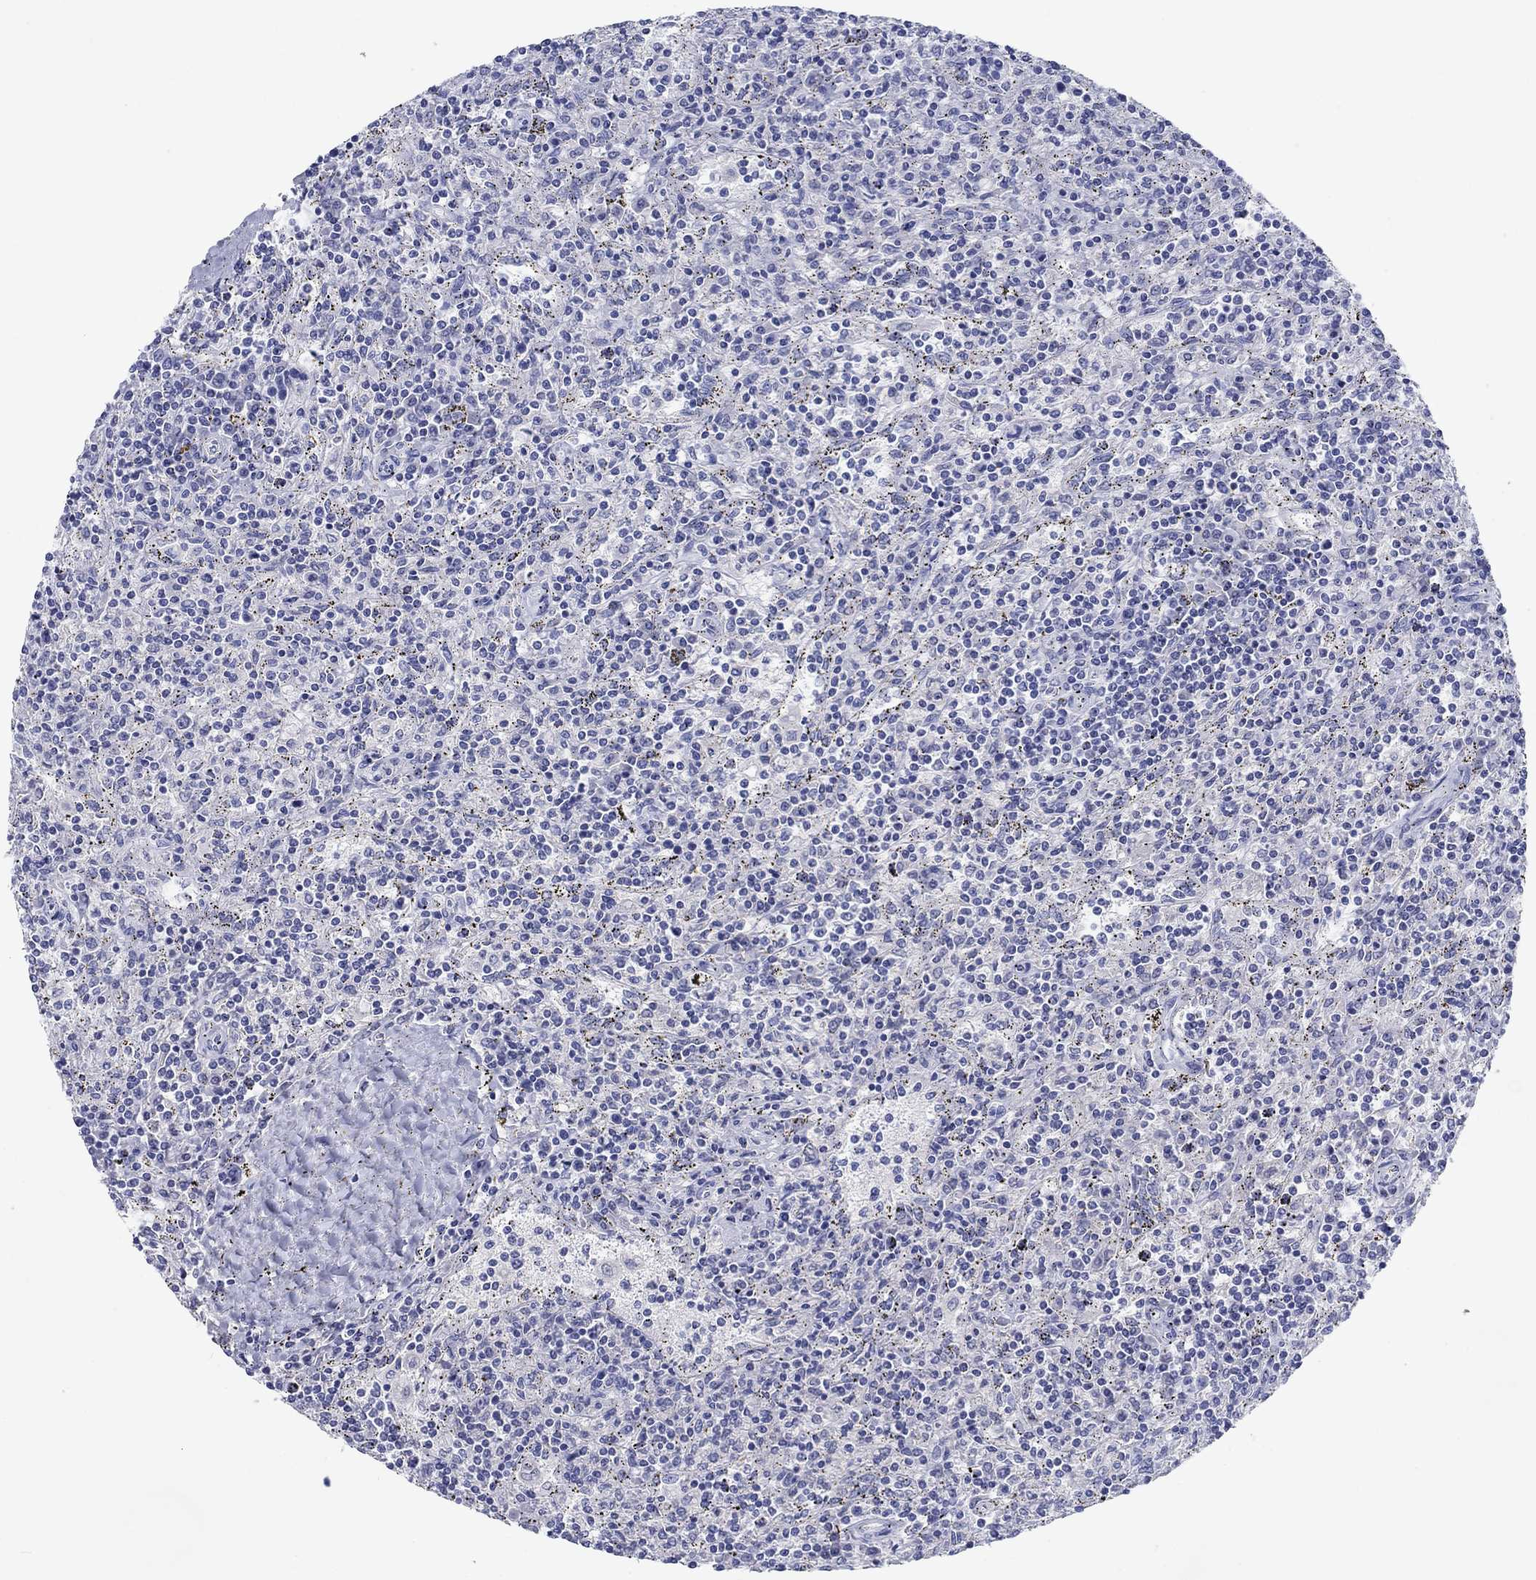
{"staining": {"intensity": "negative", "quantity": "none", "location": "none"}, "tissue": "lymphoma", "cell_type": "Tumor cells", "image_type": "cancer", "snomed": [{"axis": "morphology", "description": "Malignant lymphoma, non-Hodgkin's type, Low grade"}, {"axis": "topography", "description": "Spleen"}], "caption": "Malignant lymphoma, non-Hodgkin's type (low-grade) was stained to show a protein in brown. There is no significant expression in tumor cells. Brightfield microscopy of IHC stained with DAB (3,3'-diaminobenzidine) (brown) and hematoxylin (blue), captured at high magnification.", "gene": "ATP4A", "patient": {"sex": "male", "age": 62}}